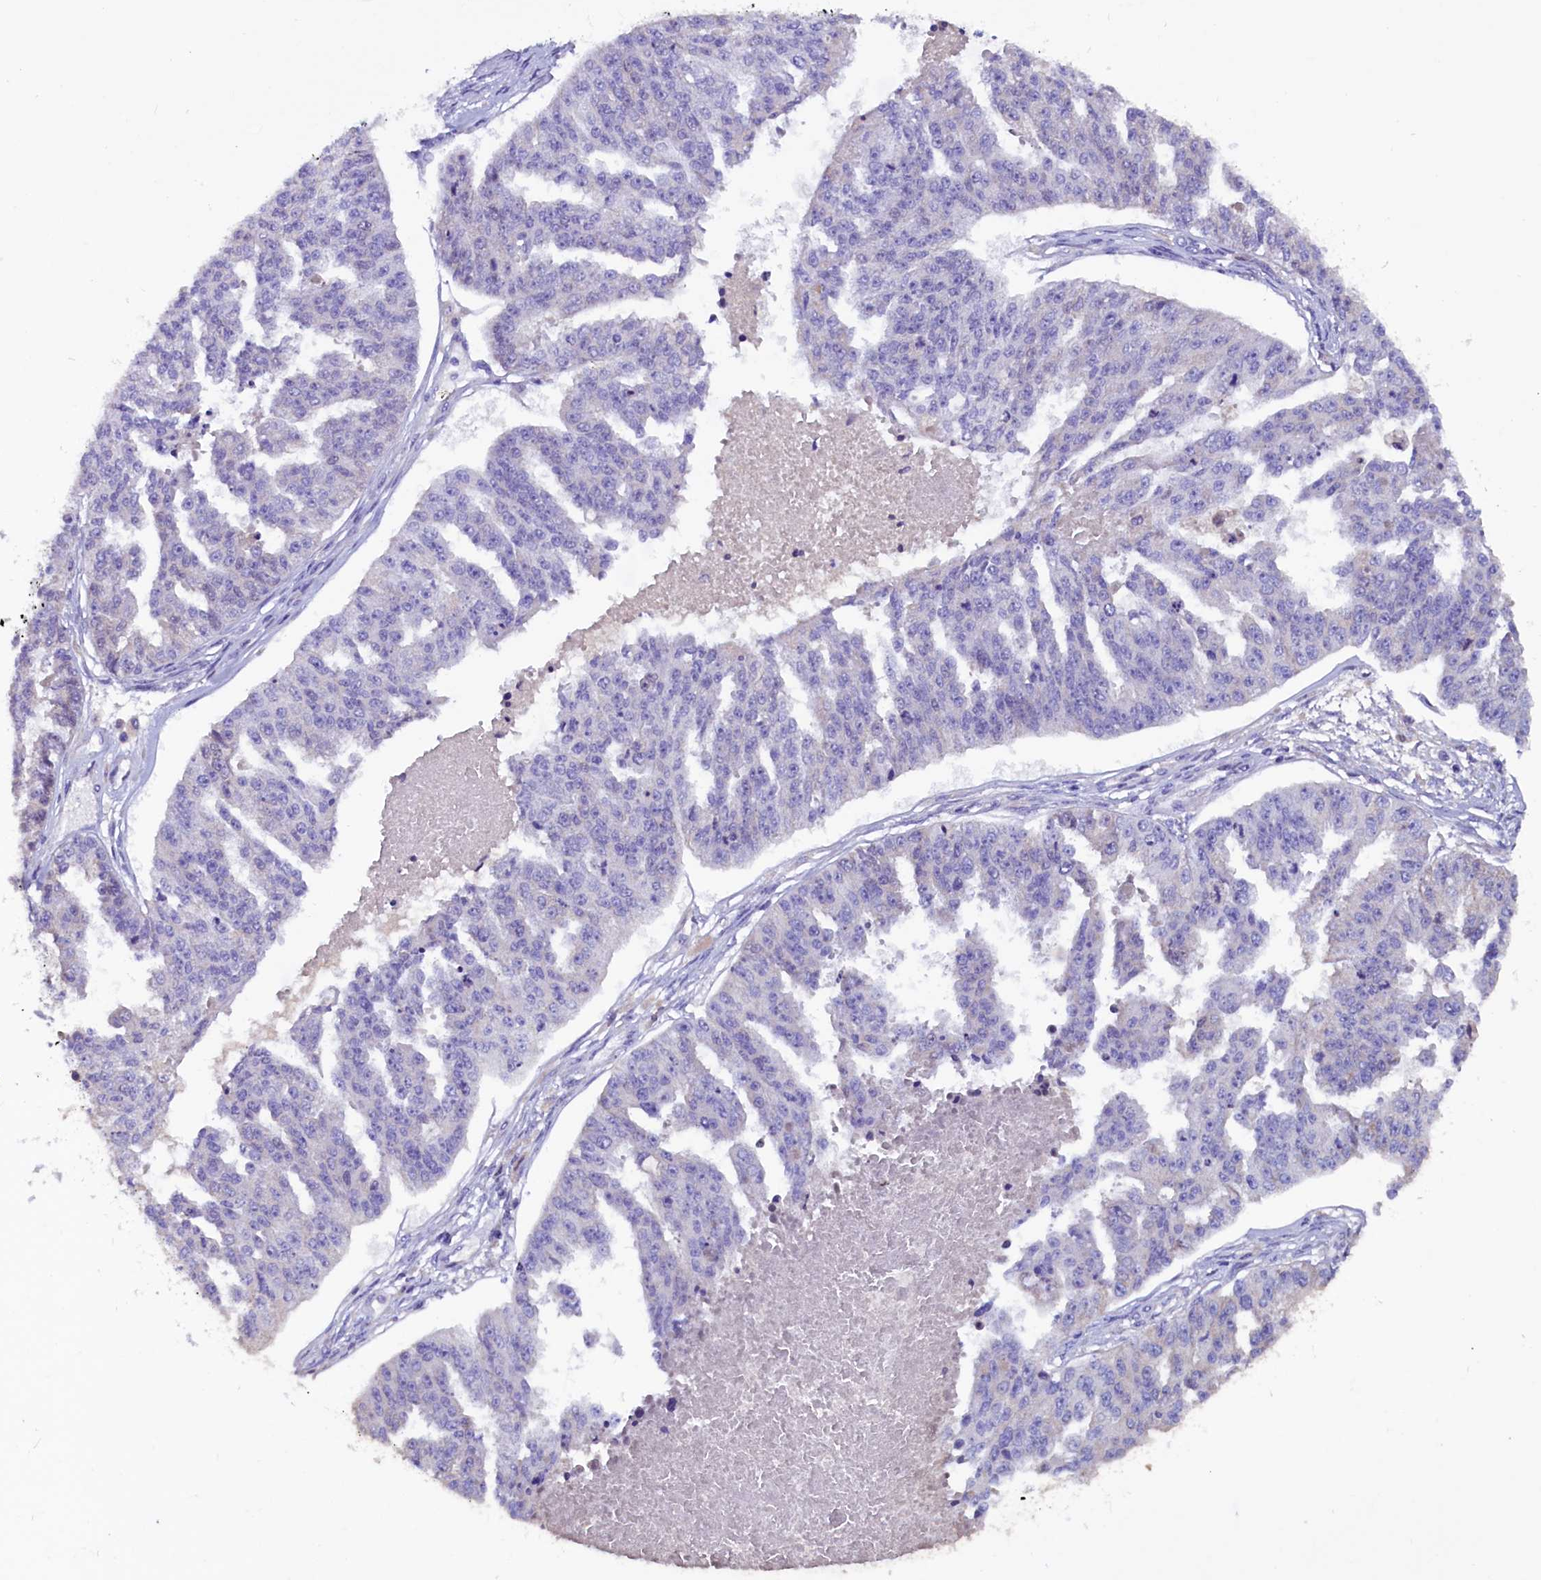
{"staining": {"intensity": "negative", "quantity": "none", "location": "none"}, "tissue": "ovarian cancer", "cell_type": "Tumor cells", "image_type": "cancer", "snomed": [{"axis": "morphology", "description": "Cystadenocarcinoma, serous, NOS"}, {"axis": "topography", "description": "Ovary"}], "caption": "Tumor cells are negative for brown protein staining in serous cystadenocarcinoma (ovarian).", "gene": "CCBE1", "patient": {"sex": "female", "age": 58}}